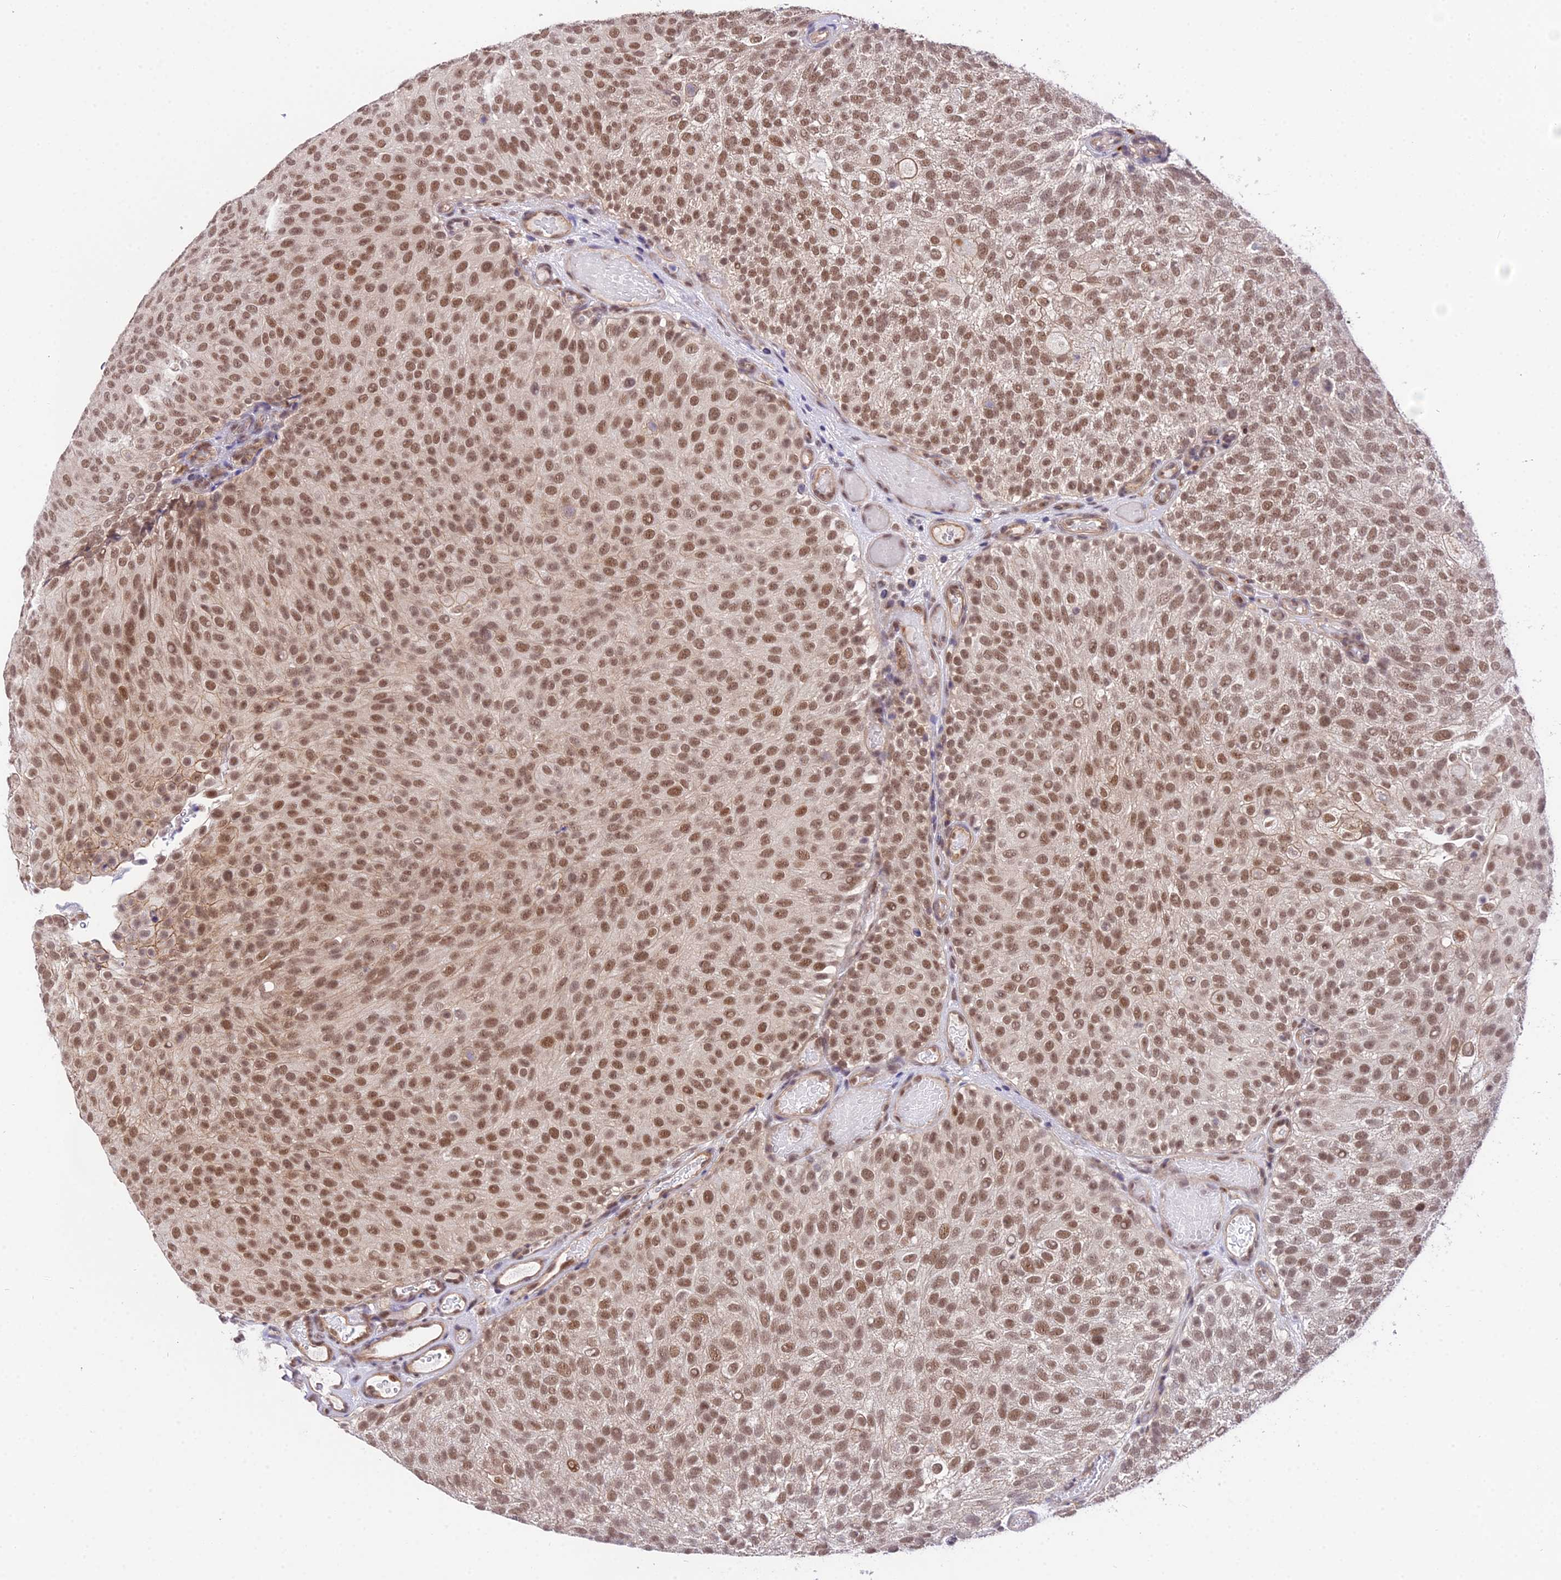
{"staining": {"intensity": "moderate", "quantity": ">75%", "location": "nuclear"}, "tissue": "urothelial cancer", "cell_type": "Tumor cells", "image_type": "cancer", "snomed": [{"axis": "morphology", "description": "Urothelial carcinoma, Low grade"}, {"axis": "topography", "description": "Urinary bladder"}], "caption": "IHC of human urothelial carcinoma (low-grade) demonstrates medium levels of moderate nuclear positivity in about >75% of tumor cells. The staining was performed using DAB (3,3'-diaminobenzidine) to visualize the protein expression in brown, while the nuclei were stained in blue with hematoxylin (Magnification: 20x).", "gene": "POLR2I", "patient": {"sex": "male", "age": 78}}